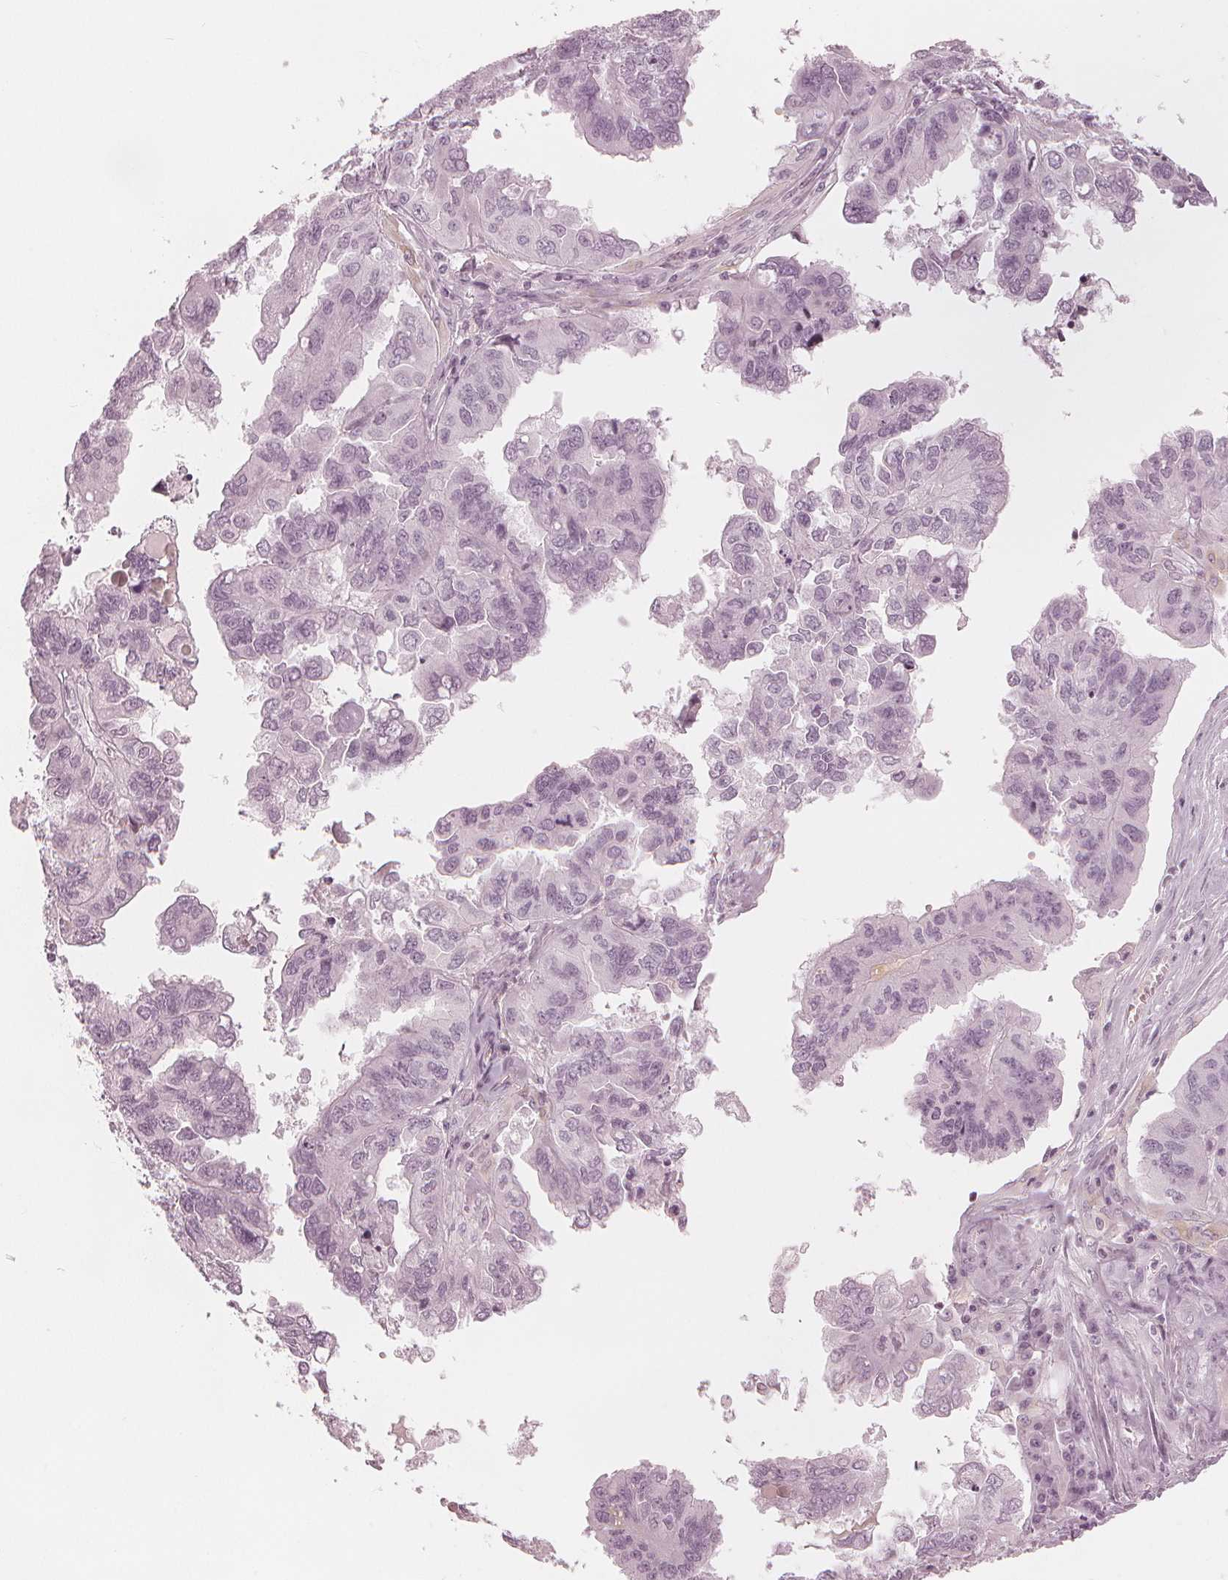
{"staining": {"intensity": "negative", "quantity": "none", "location": "none"}, "tissue": "ovarian cancer", "cell_type": "Tumor cells", "image_type": "cancer", "snomed": [{"axis": "morphology", "description": "Cystadenocarcinoma, serous, NOS"}, {"axis": "topography", "description": "Ovary"}], "caption": "Tumor cells show no significant protein staining in ovarian serous cystadenocarcinoma.", "gene": "PAEP", "patient": {"sex": "female", "age": 79}}